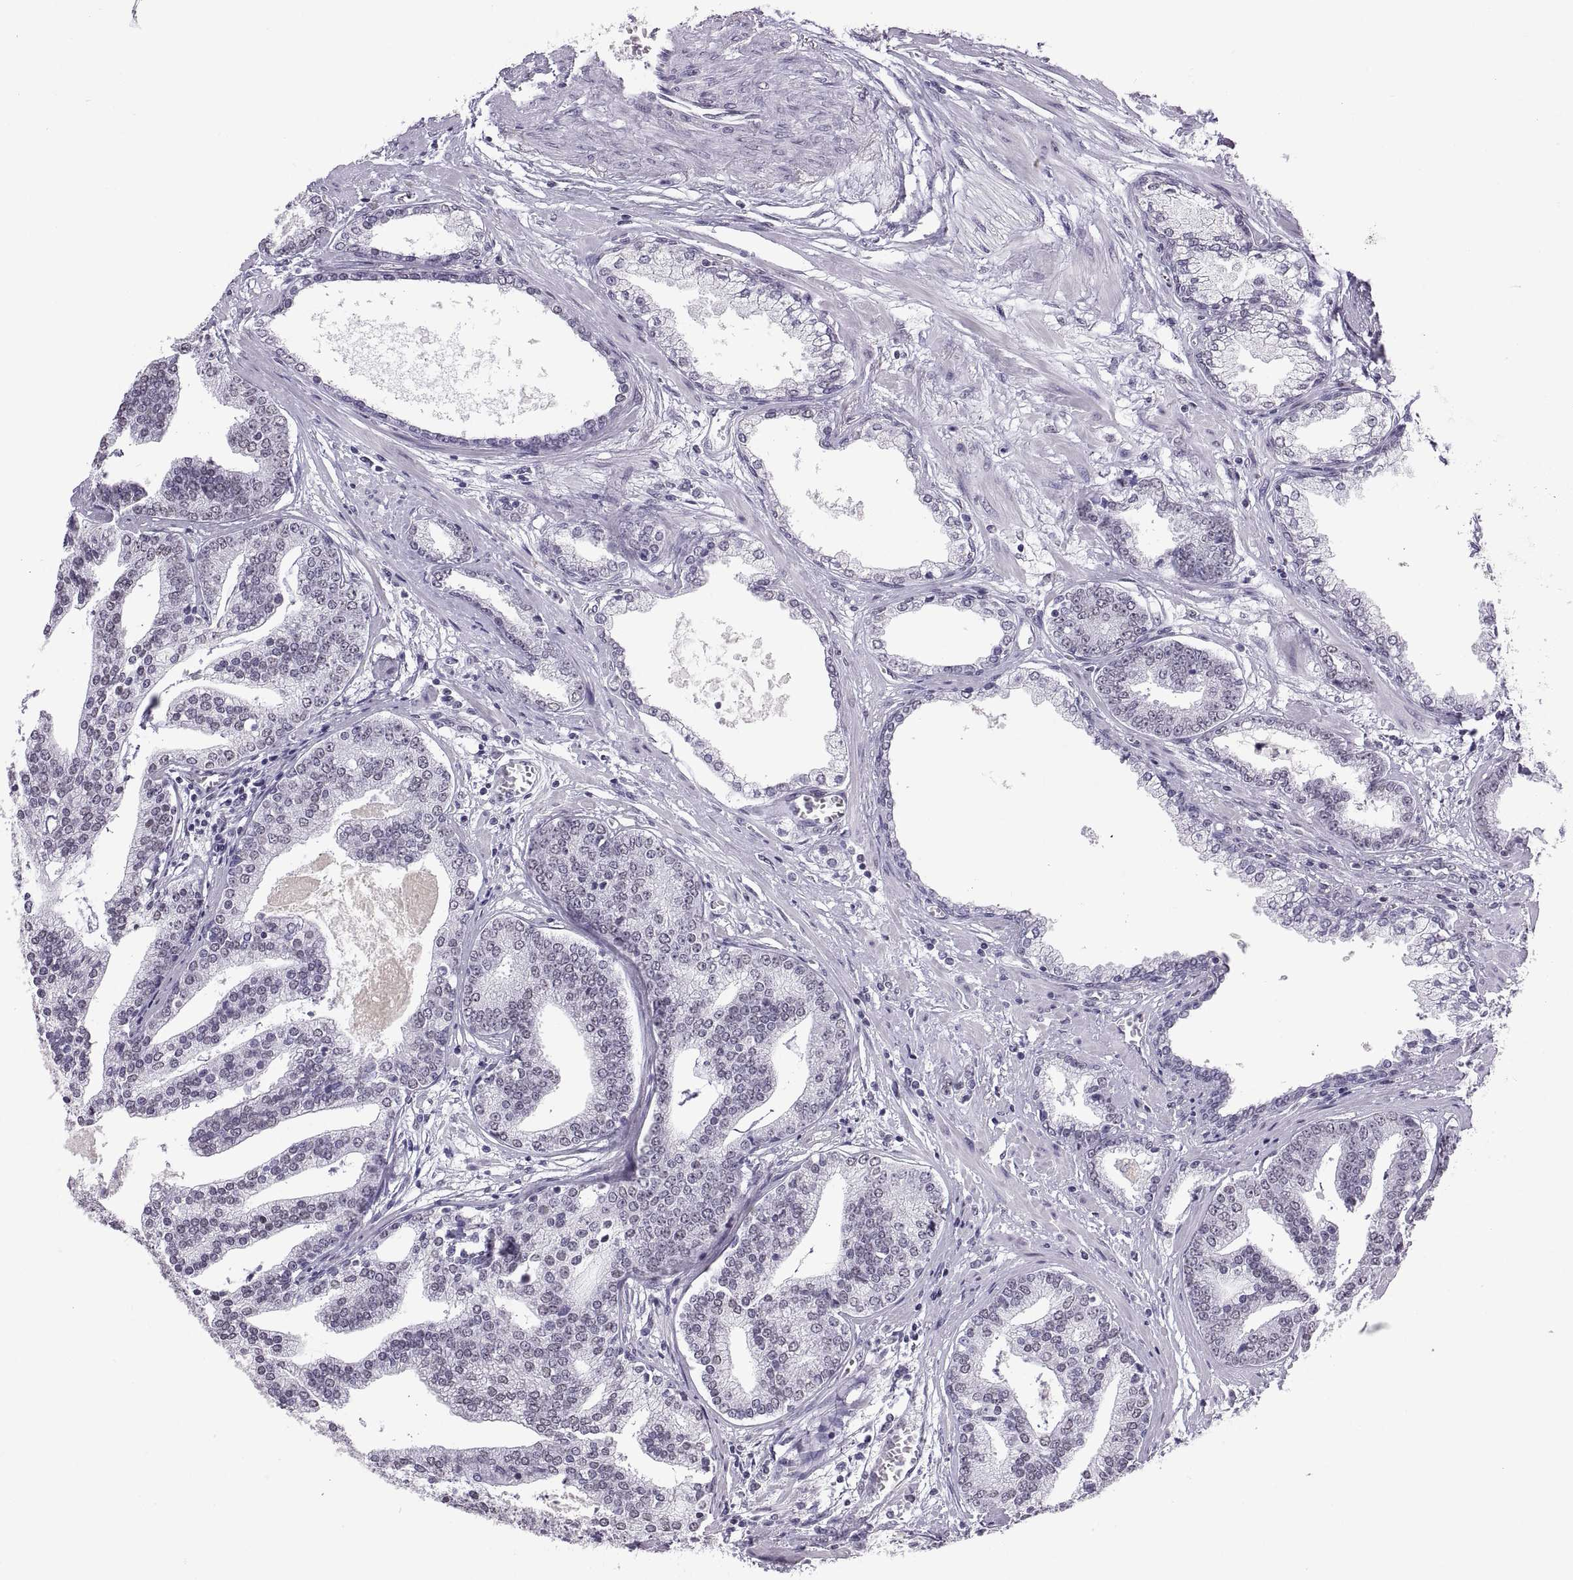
{"staining": {"intensity": "negative", "quantity": "none", "location": "none"}, "tissue": "prostate cancer", "cell_type": "Tumor cells", "image_type": "cancer", "snomed": [{"axis": "morphology", "description": "Adenocarcinoma, NOS"}, {"axis": "topography", "description": "Prostate"}], "caption": "Tumor cells show no significant protein staining in prostate cancer. (Stains: DAB (3,3'-diaminobenzidine) IHC with hematoxylin counter stain, Microscopy: brightfield microscopy at high magnification).", "gene": "CARTPT", "patient": {"sex": "male", "age": 64}}